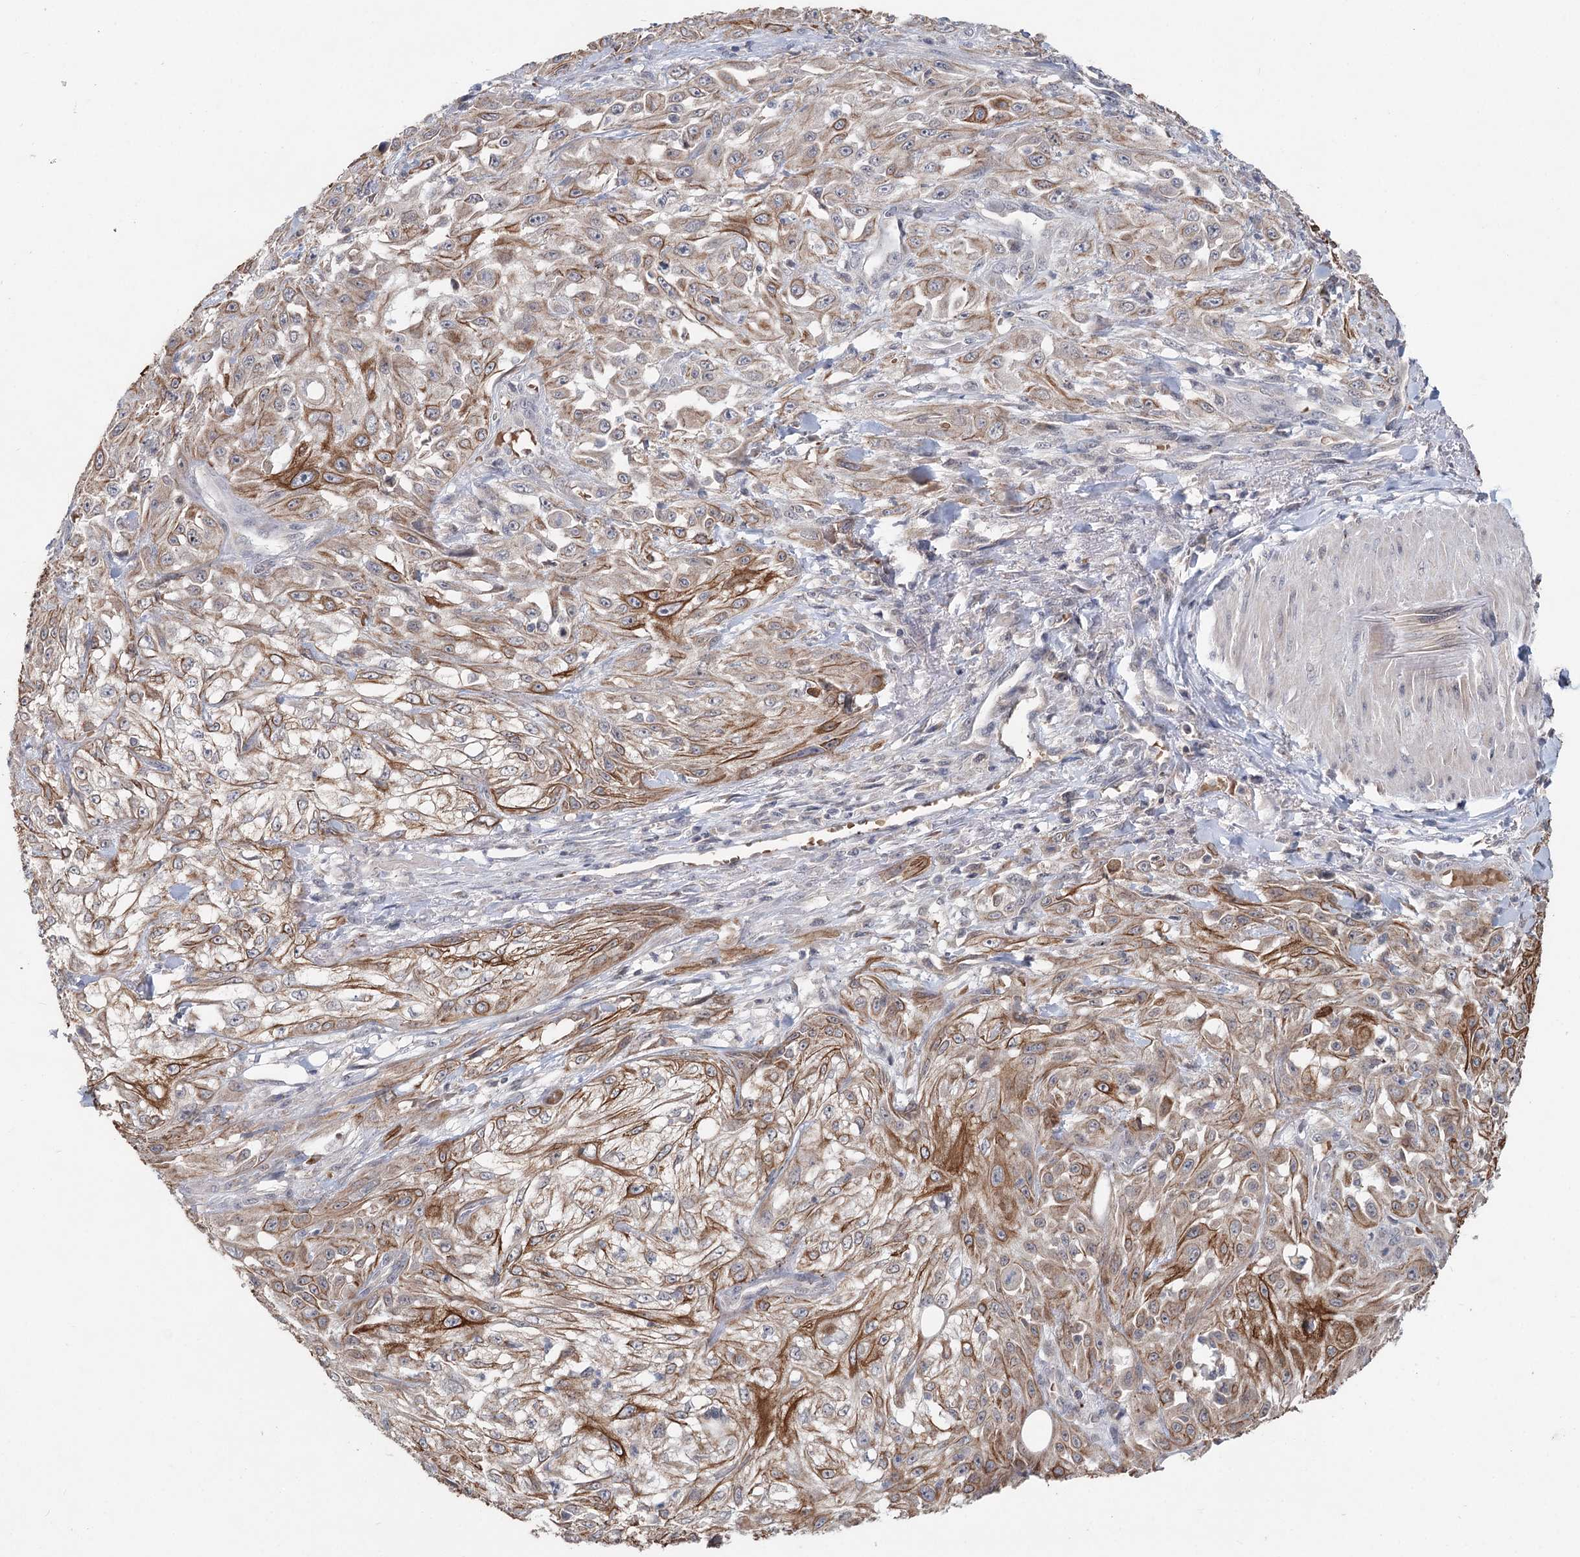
{"staining": {"intensity": "moderate", "quantity": ">75%", "location": "cytoplasmic/membranous"}, "tissue": "skin cancer", "cell_type": "Tumor cells", "image_type": "cancer", "snomed": [{"axis": "morphology", "description": "Squamous cell carcinoma, NOS"}, {"axis": "morphology", "description": "Squamous cell carcinoma, metastatic, NOS"}, {"axis": "topography", "description": "Skin"}, {"axis": "topography", "description": "Lymph node"}], "caption": "Tumor cells exhibit medium levels of moderate cytoplasmic/membranous positivity in about >75% of cells in skin cancer.", "gene": "FBXO7", "patient": {"sex": "male", "age": 75}}